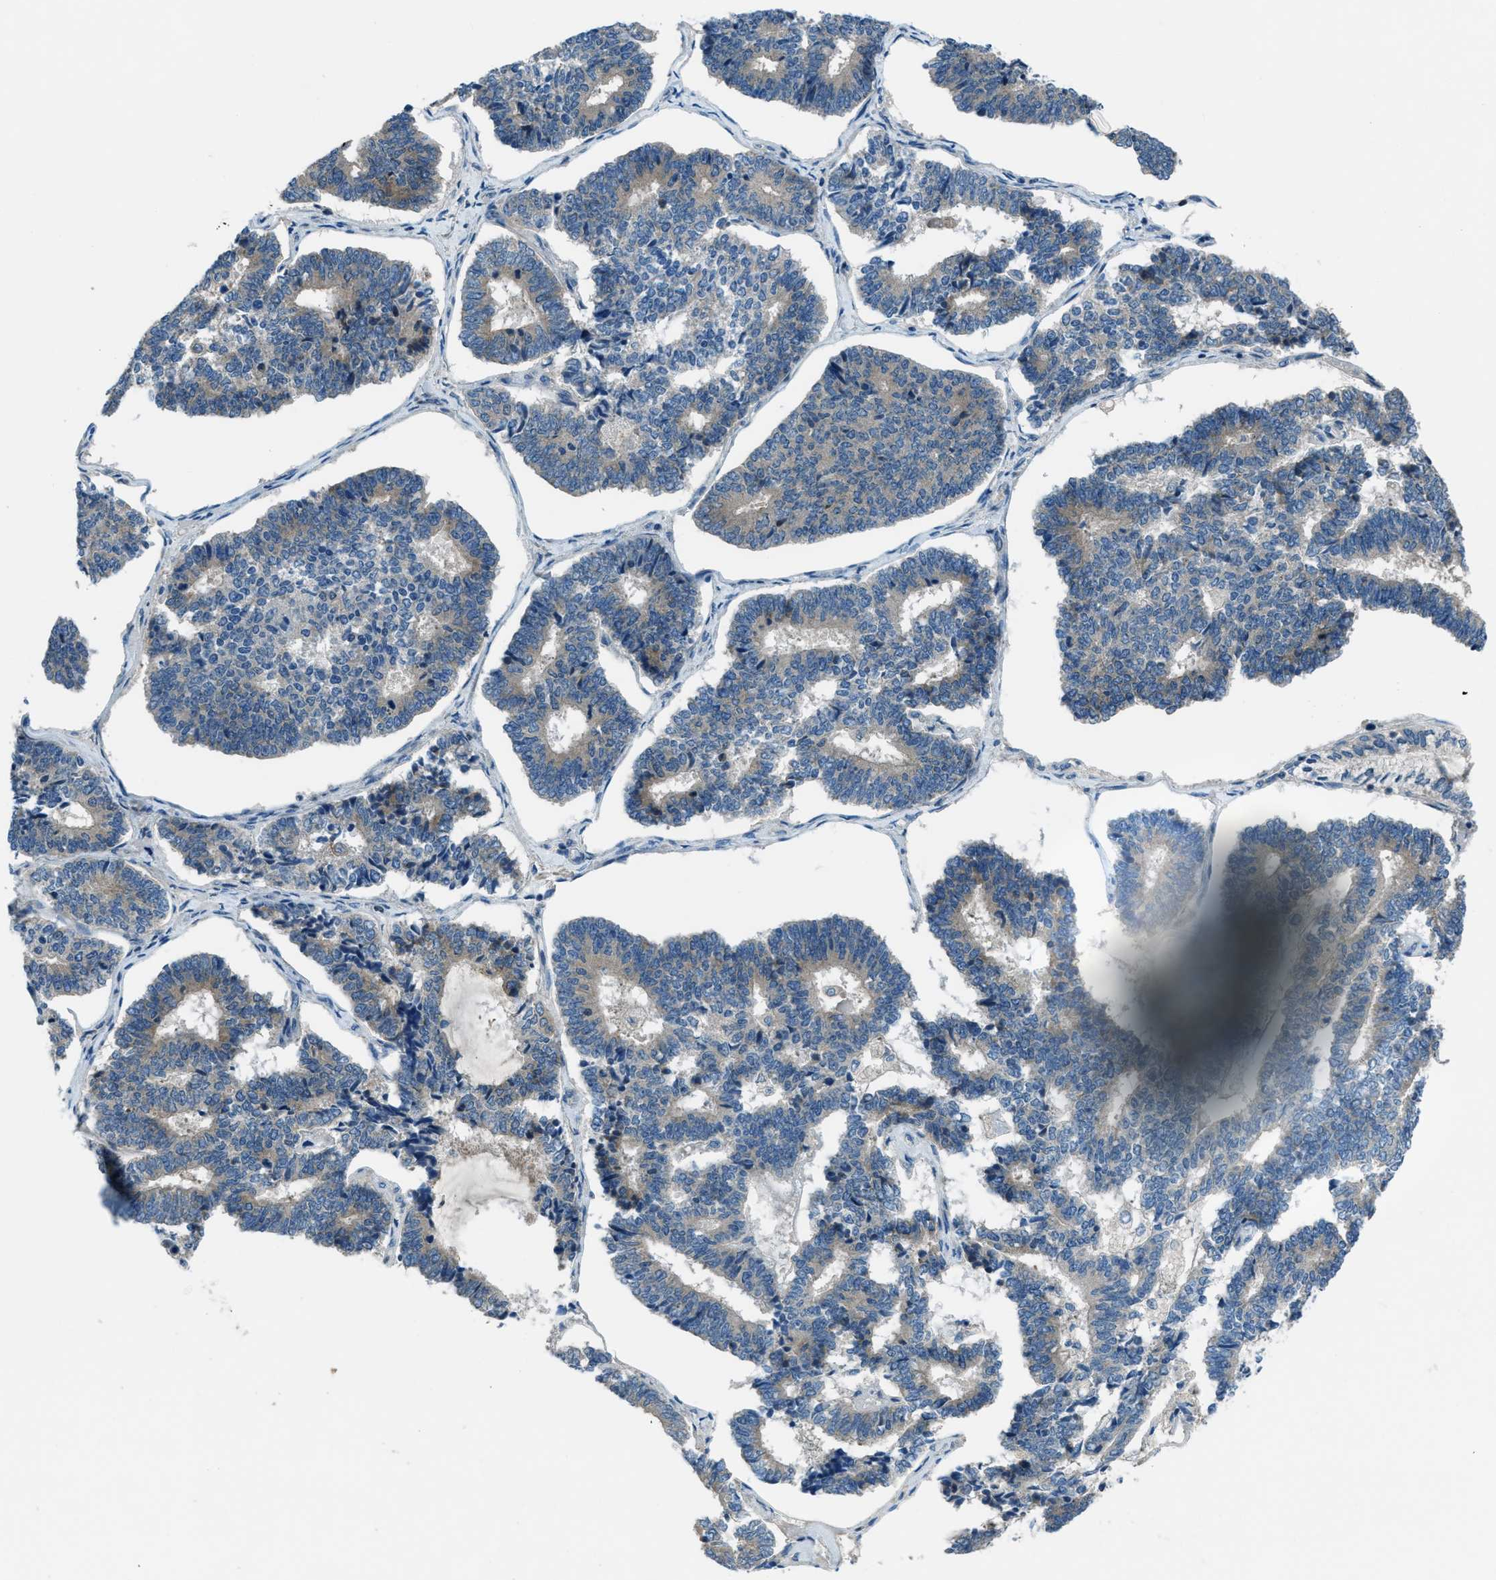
{"staining": {"intensity": "negative", "quantity": "none", "location": "none"}, "tissue": "endometrial cancer", "cell_type": "Tumor cells", "image_type": "cancer", "snomed": [{"axis": "morphology", "description": "Adenocarcinoma, NOS"}, {"axis": "topography", "description": "Endometrium"}], "caption": "Image shows no significant protein expression in tumor cells of endometrial adenocarcinoma.", "gene": "ARFGAP2", "patient": {"sex": "female", "age": 70}}